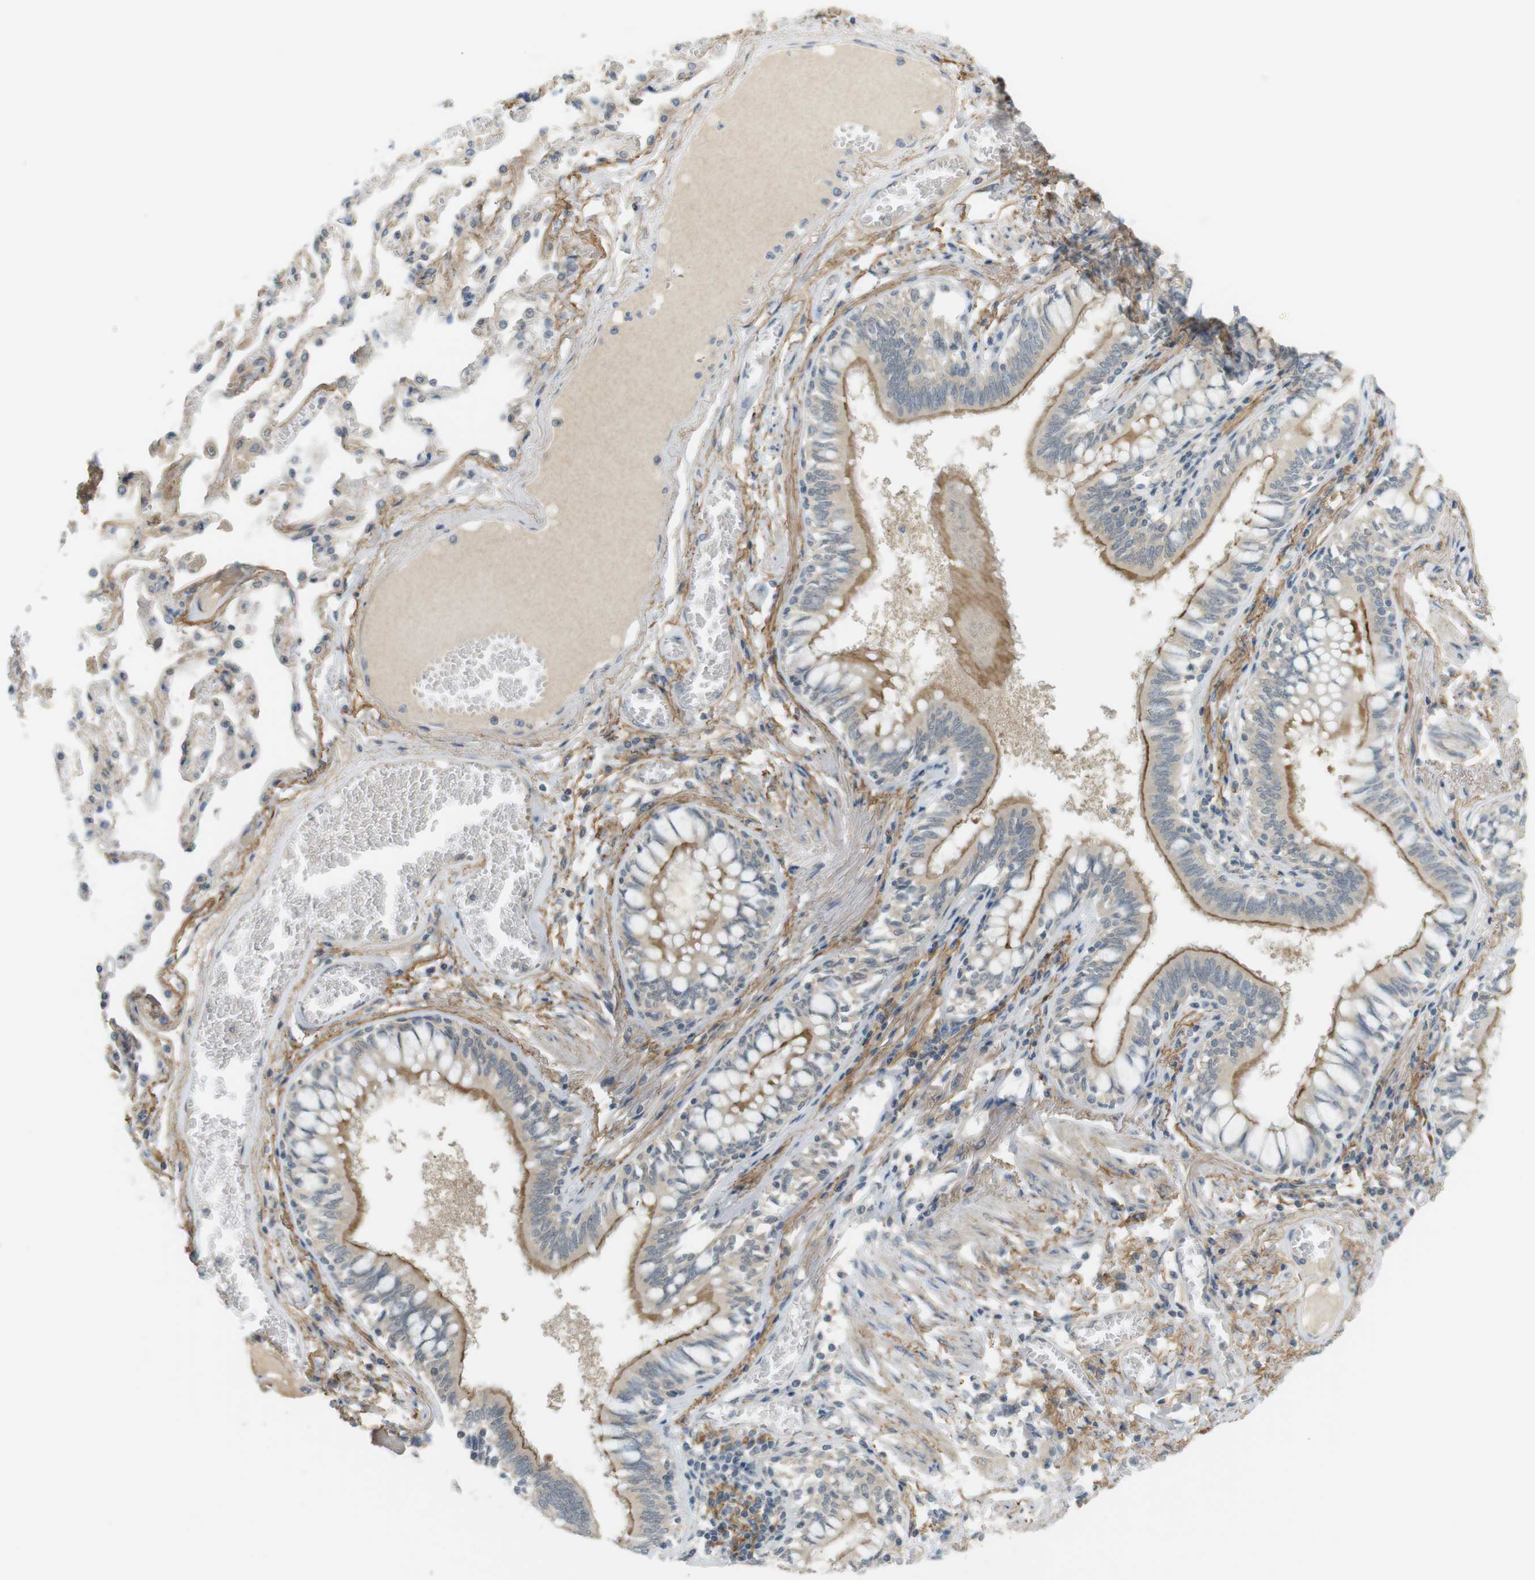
{"staining": {"intensity": "moderate", "quantity": ">75%", "location": "cytoplasmic/membranous"}, "tissue": "bronchus", "cell_type": "Respiratory epithelial cells", "image_type": "normal", "snomed": [{"axis": "morphology", "description": "Normal tissue, NOS"}, {"axis": "morphology", "description": "Inflammation, NOS"}, {"axis": "topography", "description": "Cartilage tissue"}, {"axis": "topography", "description": "Lung"}], "caption": "Immunohistochemistry (IHC) histopathology image of unremarkable bronchus: human bronchus stained using IHC exhibits medium levels of moderate protein expression localized specifically in the cytoplasmic/membranous of respiratory epithelial cells, appearing as a cytoplasmic/membranous brown color.", "gene": "UGT8", "patient": {"sex": "male", "age": 71}}